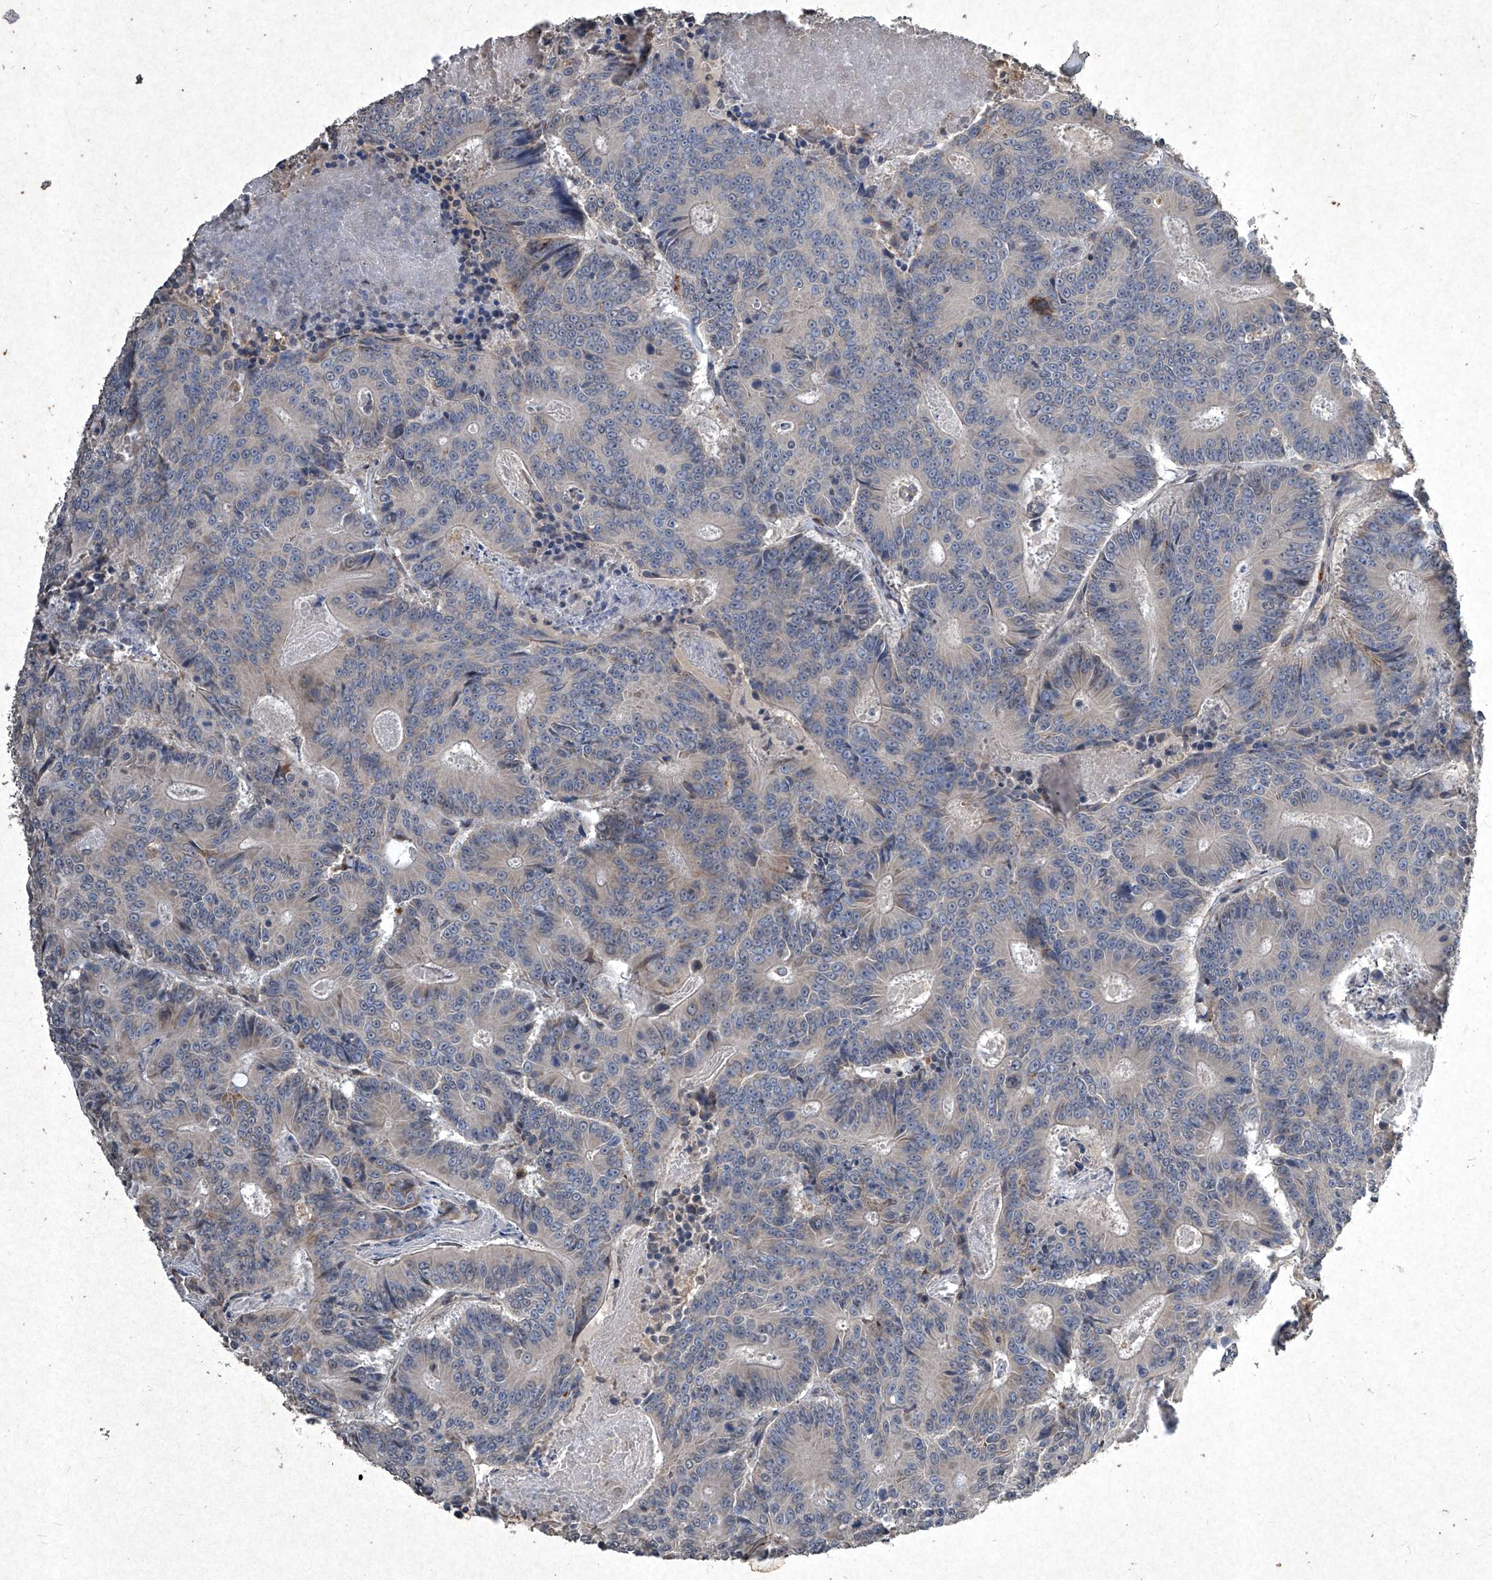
{"staining": {"intensity": "weak", "quantity": "<25%", "location": "cytoplasmic/membranous"}, "tissue": "colorectal cancer", "cell_type": "Tumor cells", "image_type": "cancer", "snomed": [{"axis": "morphology", "description": "Adenocarcinoma, NOS"}, {"axis": "topography", "description": "Colon"}], "caption": "There is no significant expression in tumor cells of adenocarcinoma (colorectal).", "gene": "MED16", "patient": {"sex": "male", "age": 83}}